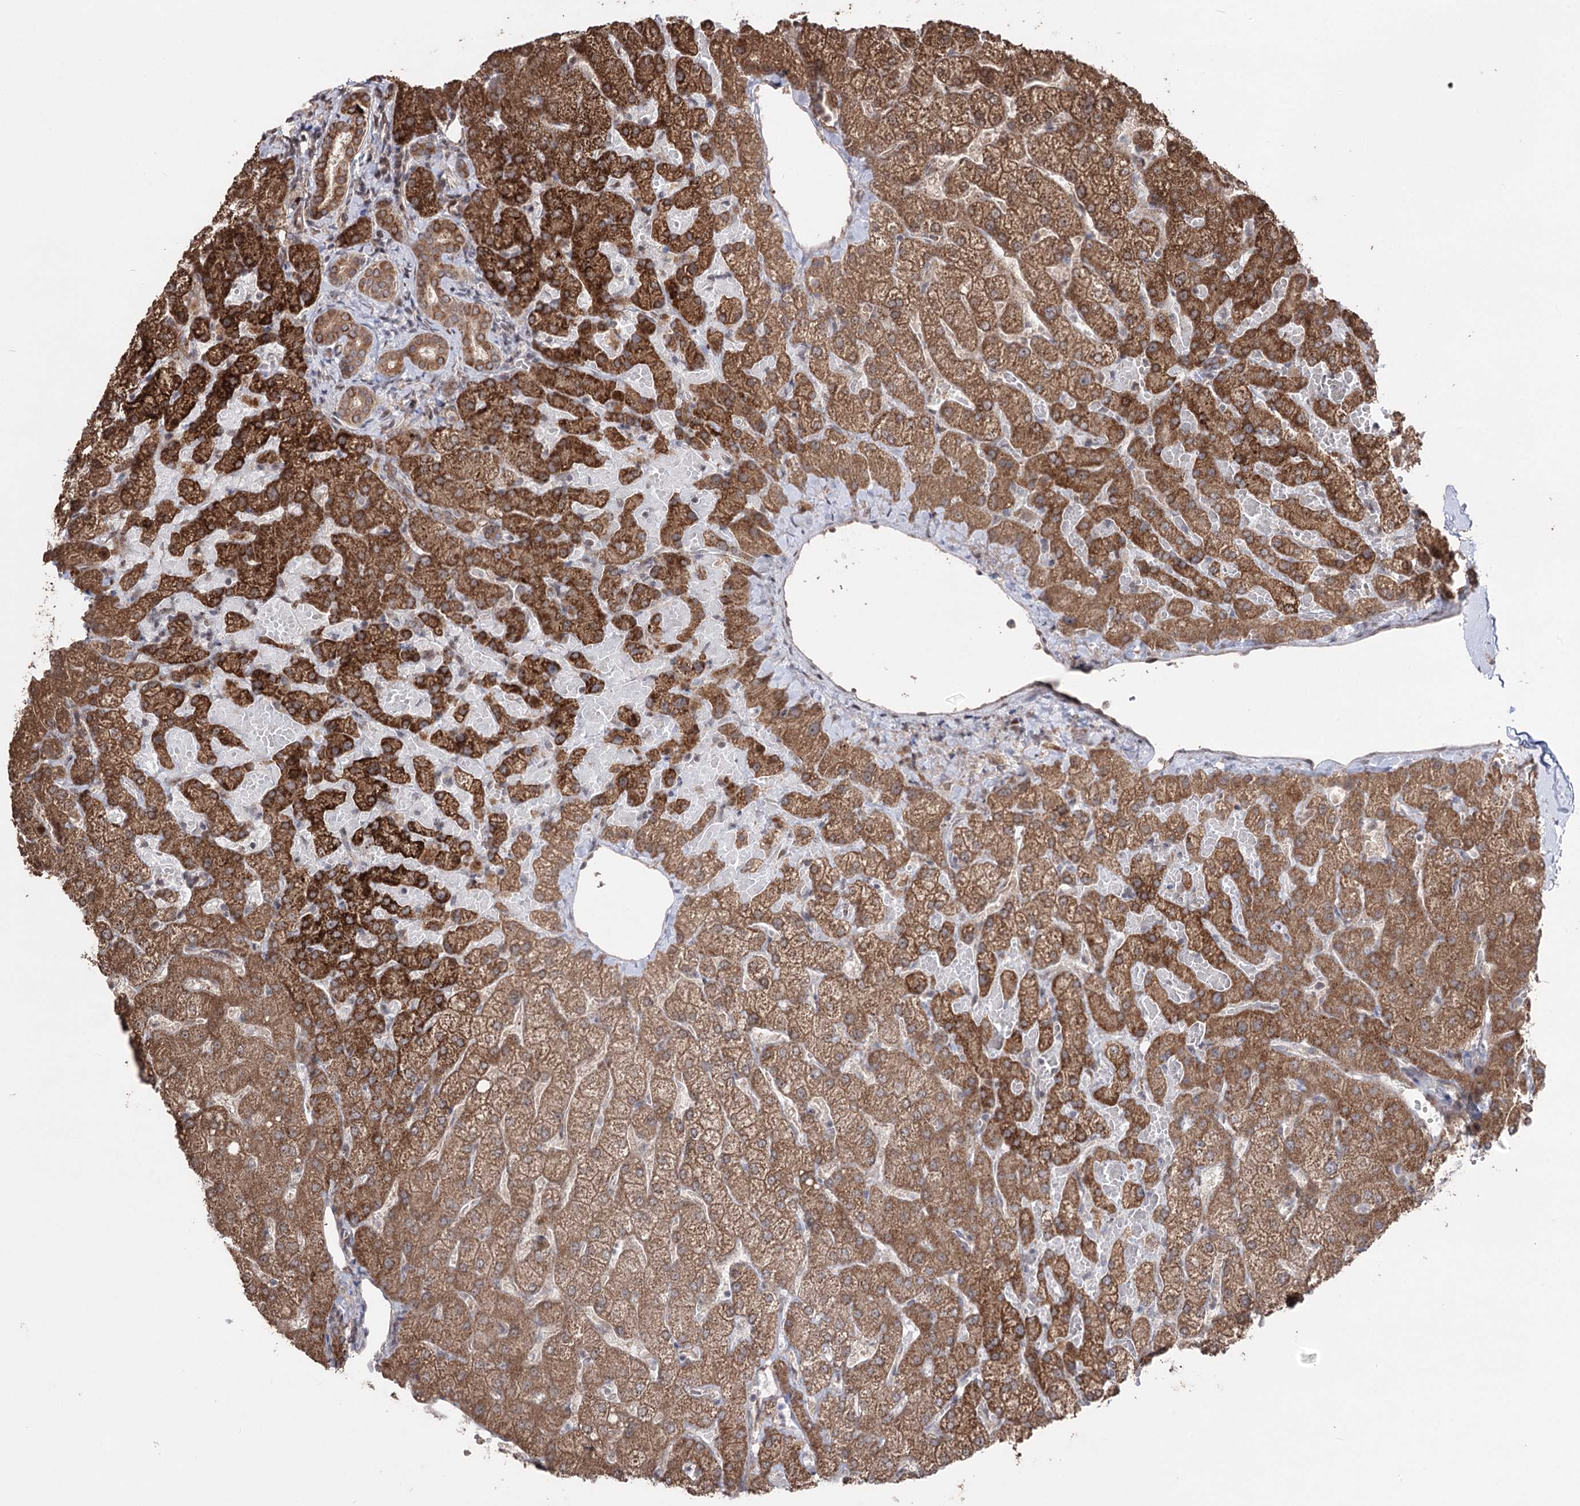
{"staining": {"intensity": "moderate", "quantity": ">75%", "location": "cytoplasmic/membranous"}, "tissue": "liver", "cell_type": "Cholangiocytes", "image_type": "normal", "snomed": [{"axis": "morphology", "description": "Normal tissue, NOS"}, {"axis": "topography", "description": "Liver"}], "caption": "Protein analysis of normal liver exhibits moderate cytoplasmic/membranous positivity in approximately >75% of cholangiocytes.", "gene": "CPNE8", "patient": {"sex": "female", "age": 54}}